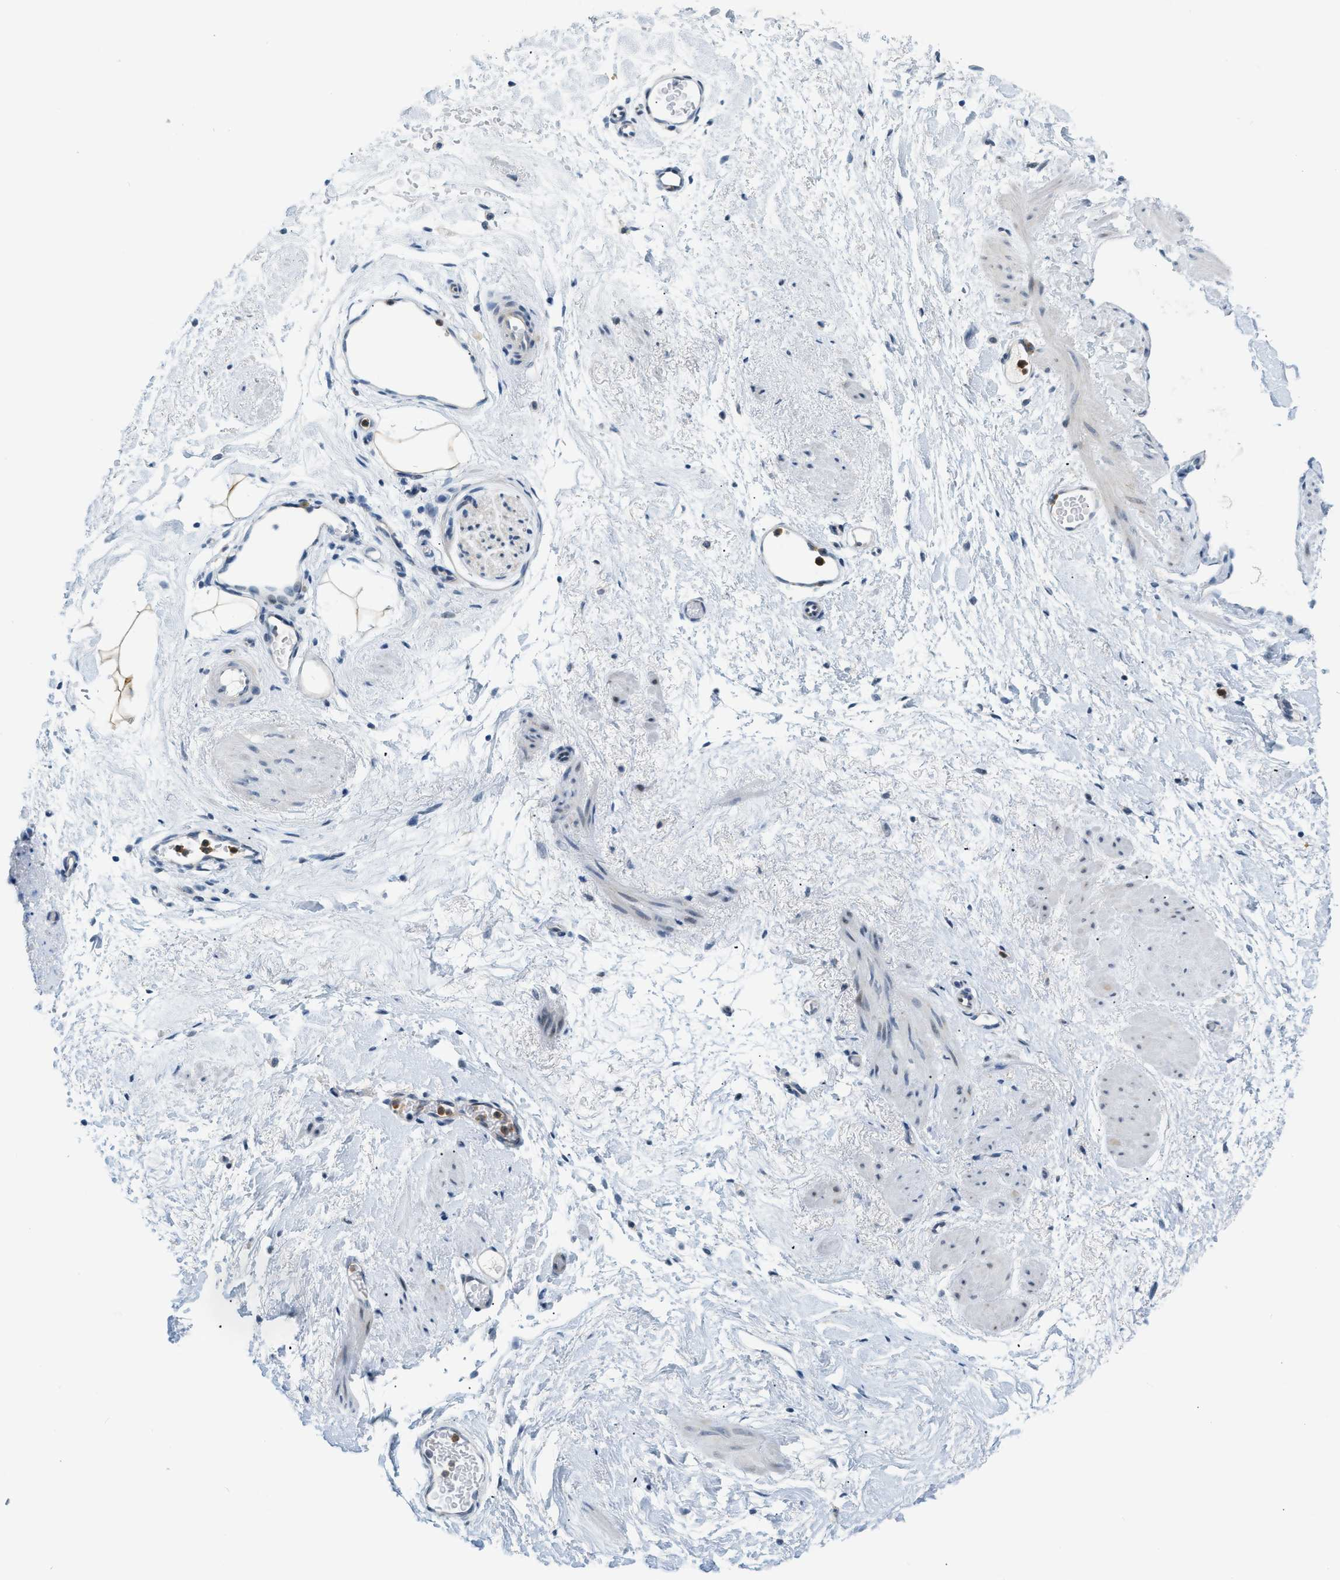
{"staining": {"intensity": "weak", "quantity": "25%-75%", "location": "cytoplasmic/membranous"}, "tissue": "adipose tissue", "cell_type": "Adipocytes", "image_type": "normal", "snomed": [{"axis": "morphology", "description": "Normal tissue, NOS"}, {"axis": "topography", "description": "Soft tissue"}], "caption": "Brown immunohistochemical staining in benign adipose tissue exhibits weak cytoplasmic/membranous positivity in approximately 25%-75% of adipocytes.", "gene": "ZNF408", "patient": {"sex": "male", "age": 72}}